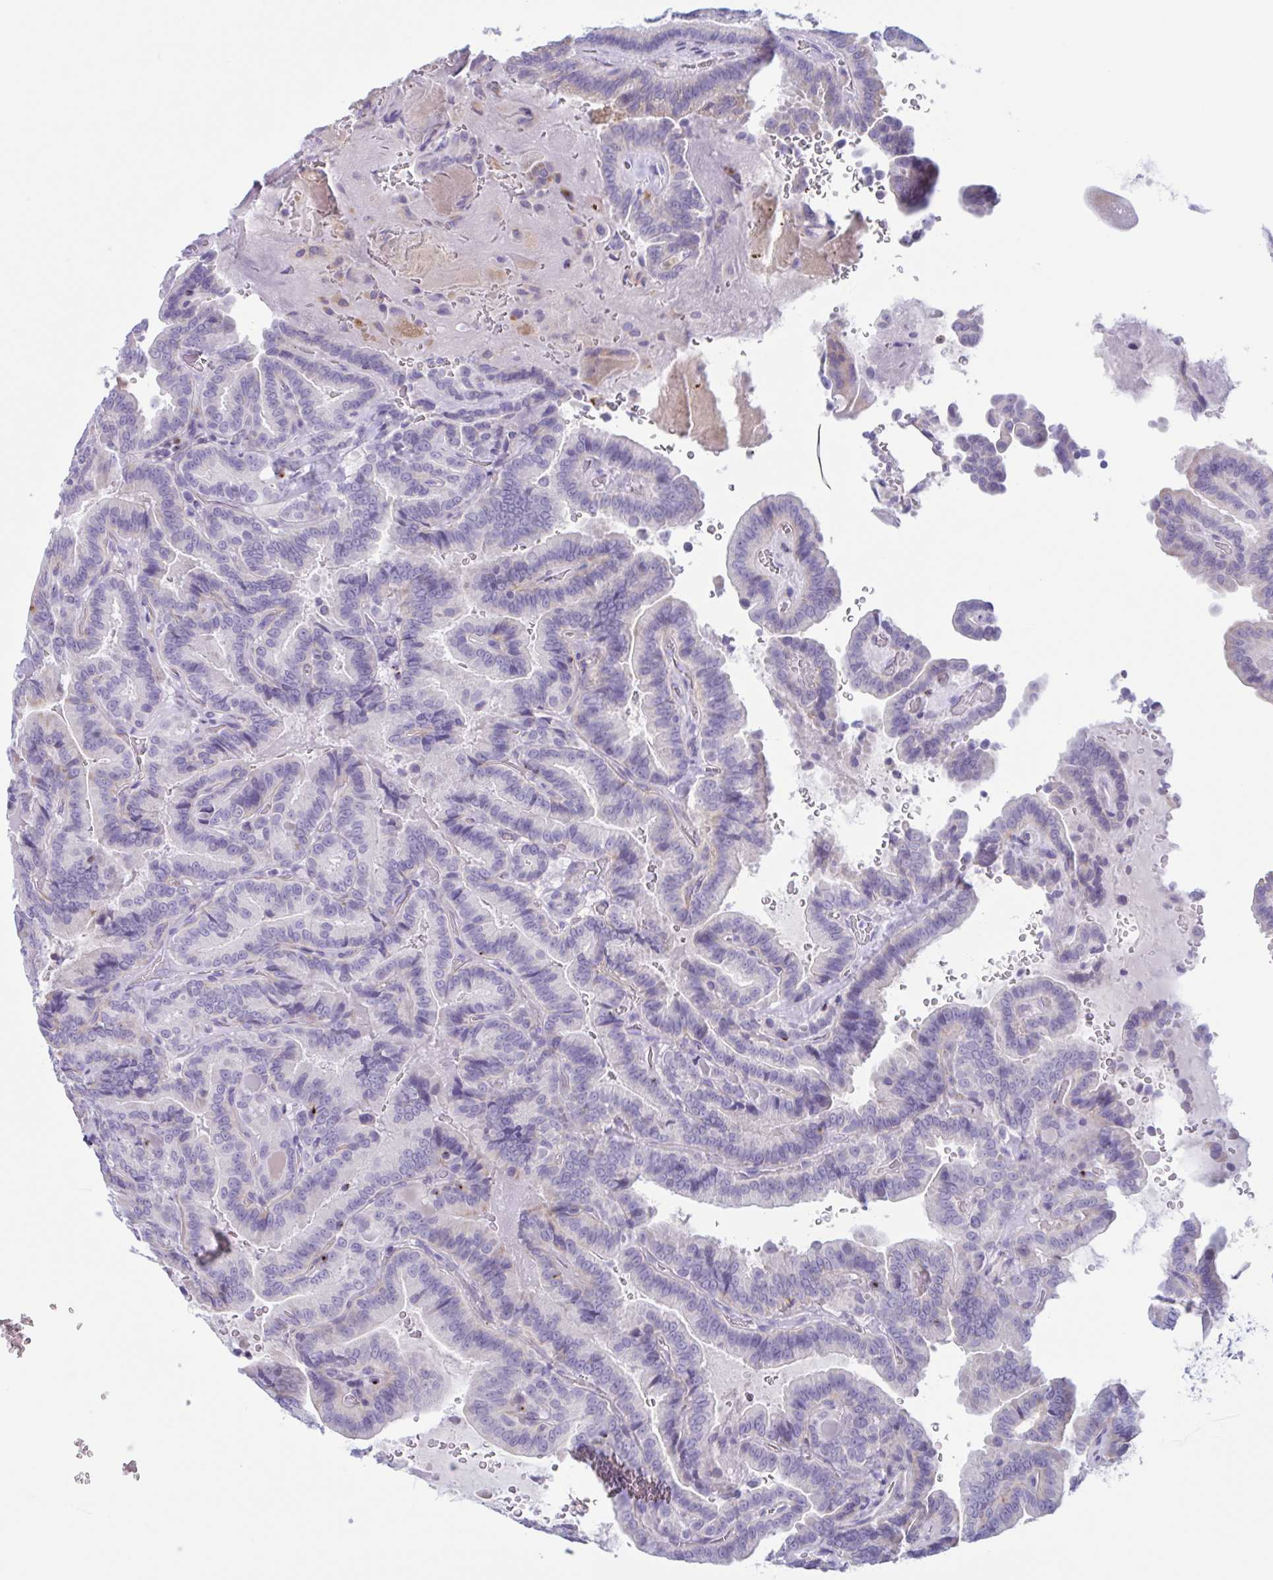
{"staining": {"intensity": "negative", "quantity": "none", "location": "none"}, "tissue": "thyroid cancer", "cell_type": "Tumor cells", "image_type": "cancer", "snomed": [{"axis": "morphology", "description": "Papillary adenocarcinoma, NOS"}, {"axis": "topography", "description": "Thyroid gland"}], "caption": "This is an immunohistochemistry micrograph of human thyroid cancer (papillary adenocarcinoma). There is no expression in tumor cells.", "gene": "XCL1", "patient": {"sex": "male", "age": 61}}